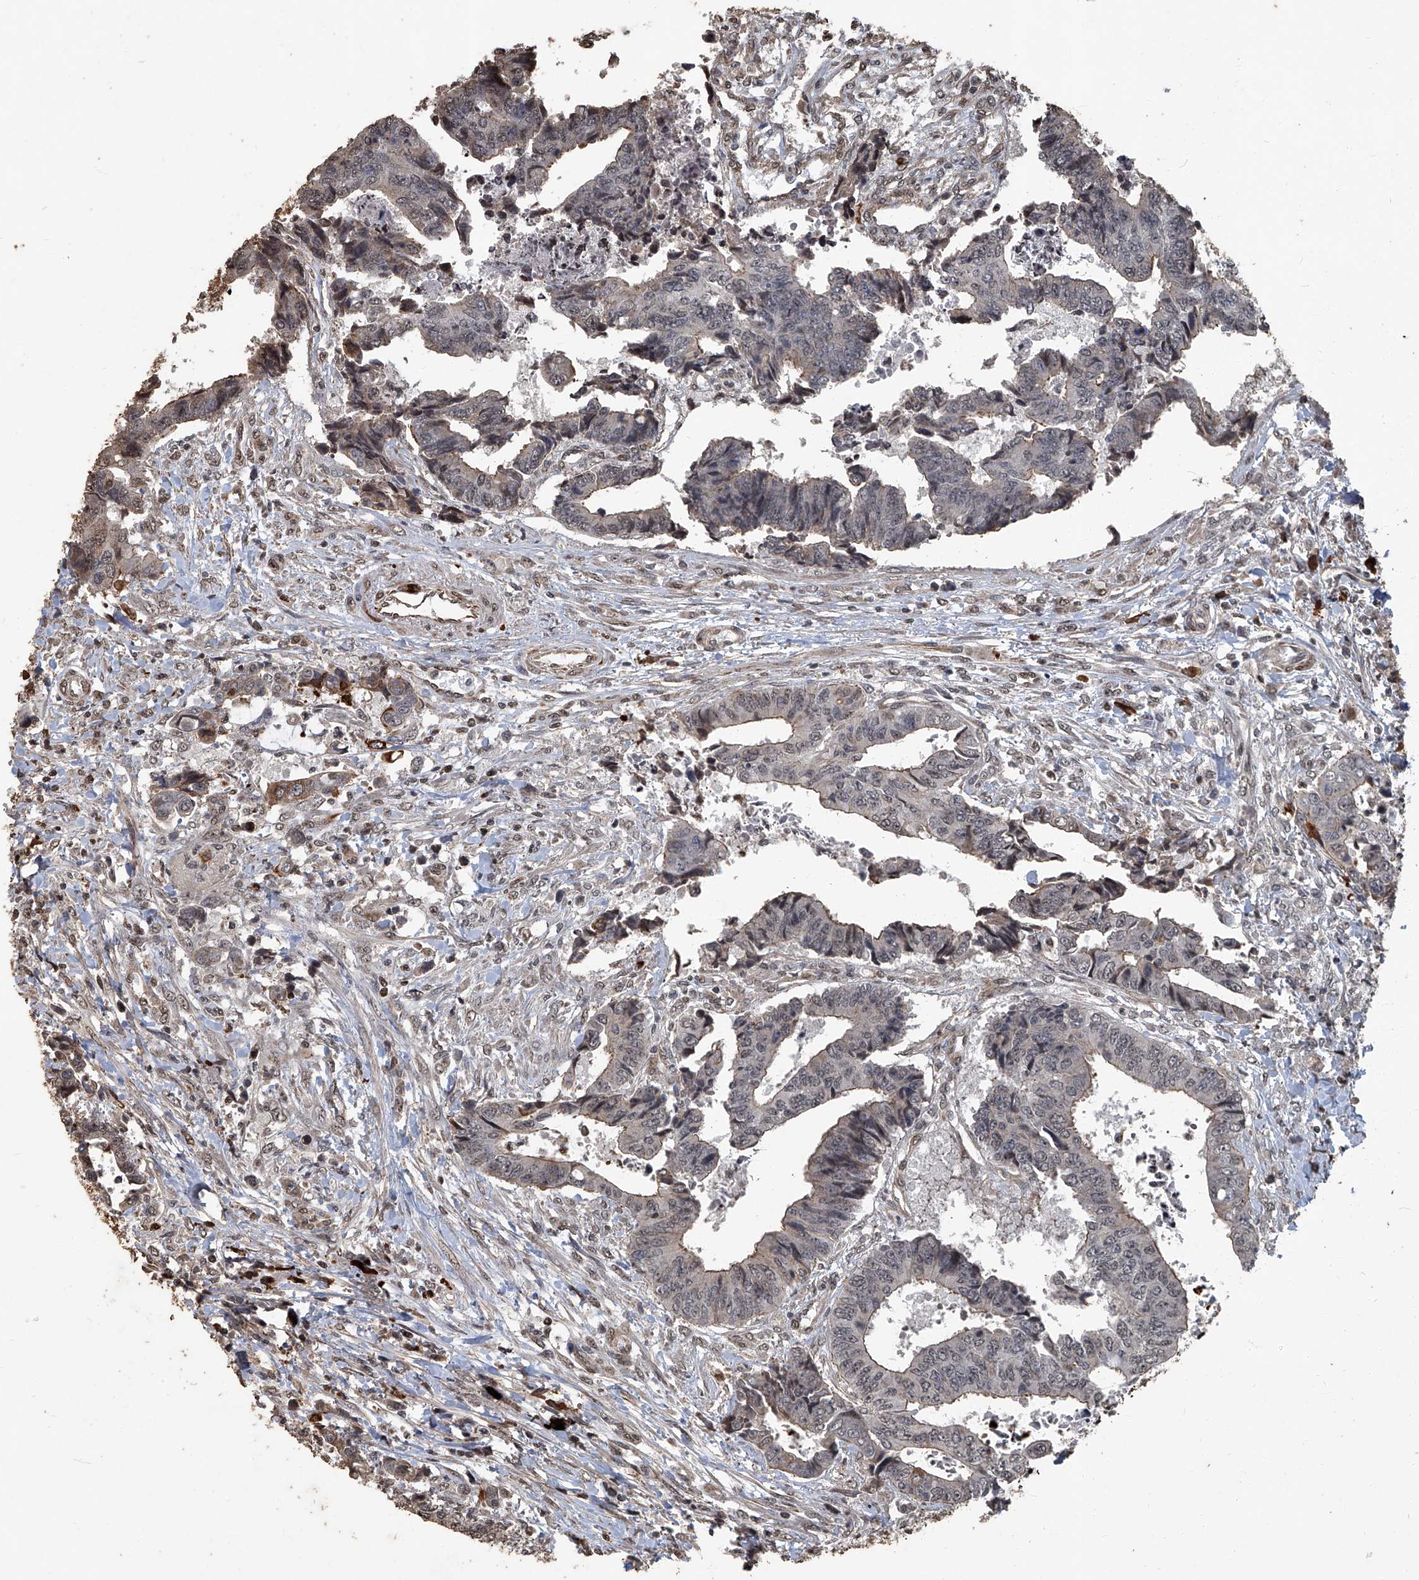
{"staining": {"intensity": "moderate", "quantity": "<25%", "location": "cytoplasmic/membranous"}, "tissue": "colorectal cancer", "cell_type": "Tumor cells", "image_type": "cancer", "snomed": [{"axis": "morphology", "description": "Adenocarcinoma, NOS"}, {"axis": "topography", "description": "Rectum"}], "caption": "Adenocarcinoma (colorectal) stained with immunohistochemistry reveals moderate cytoplasmic/membranous staining in about <25% of tumor cells.", "gene": "GPR132", "patient": {"sex": "male", "age": 84}}